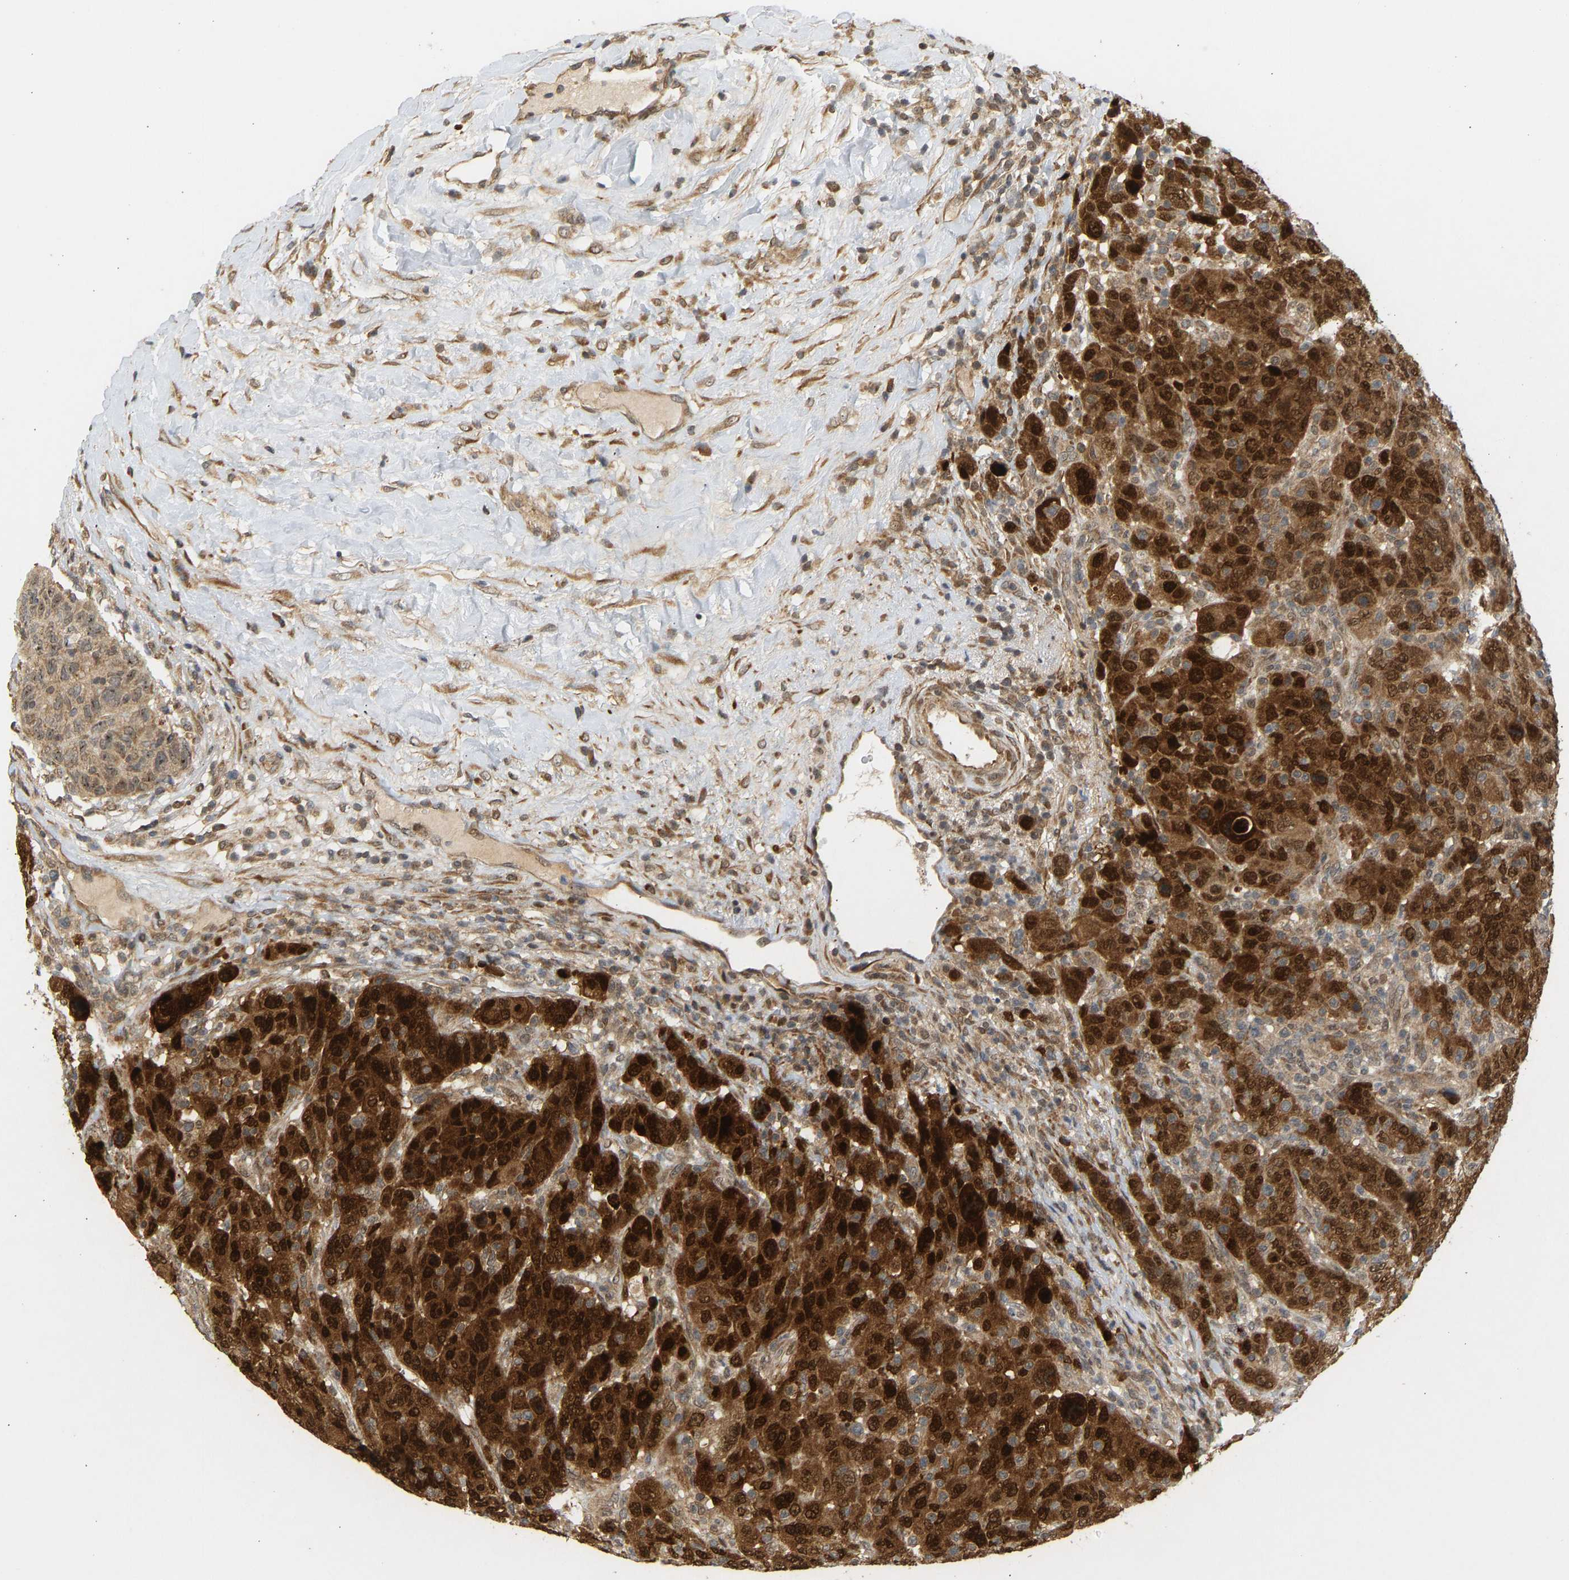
{"staining": {"intensity": "strong", "quantity": ">75%", "location": "cytoplasmic/membranous,nuclear"}, "tissue": "breast cancer", "cell_type": "Tumor cells", "image_type": "cancer", "snomed": [{"axis": "morphology", "description": "Duct carcinoma"}, {"axis": "topography", "description": "Breast"}], "caption": "Breast cancer stained with IHC displays strong cytoplasmic/membranous and nuclear staining in about >75% of tumor cells.", "gene": "BAG1", "patient": {"sex": "female", "age": 37}}